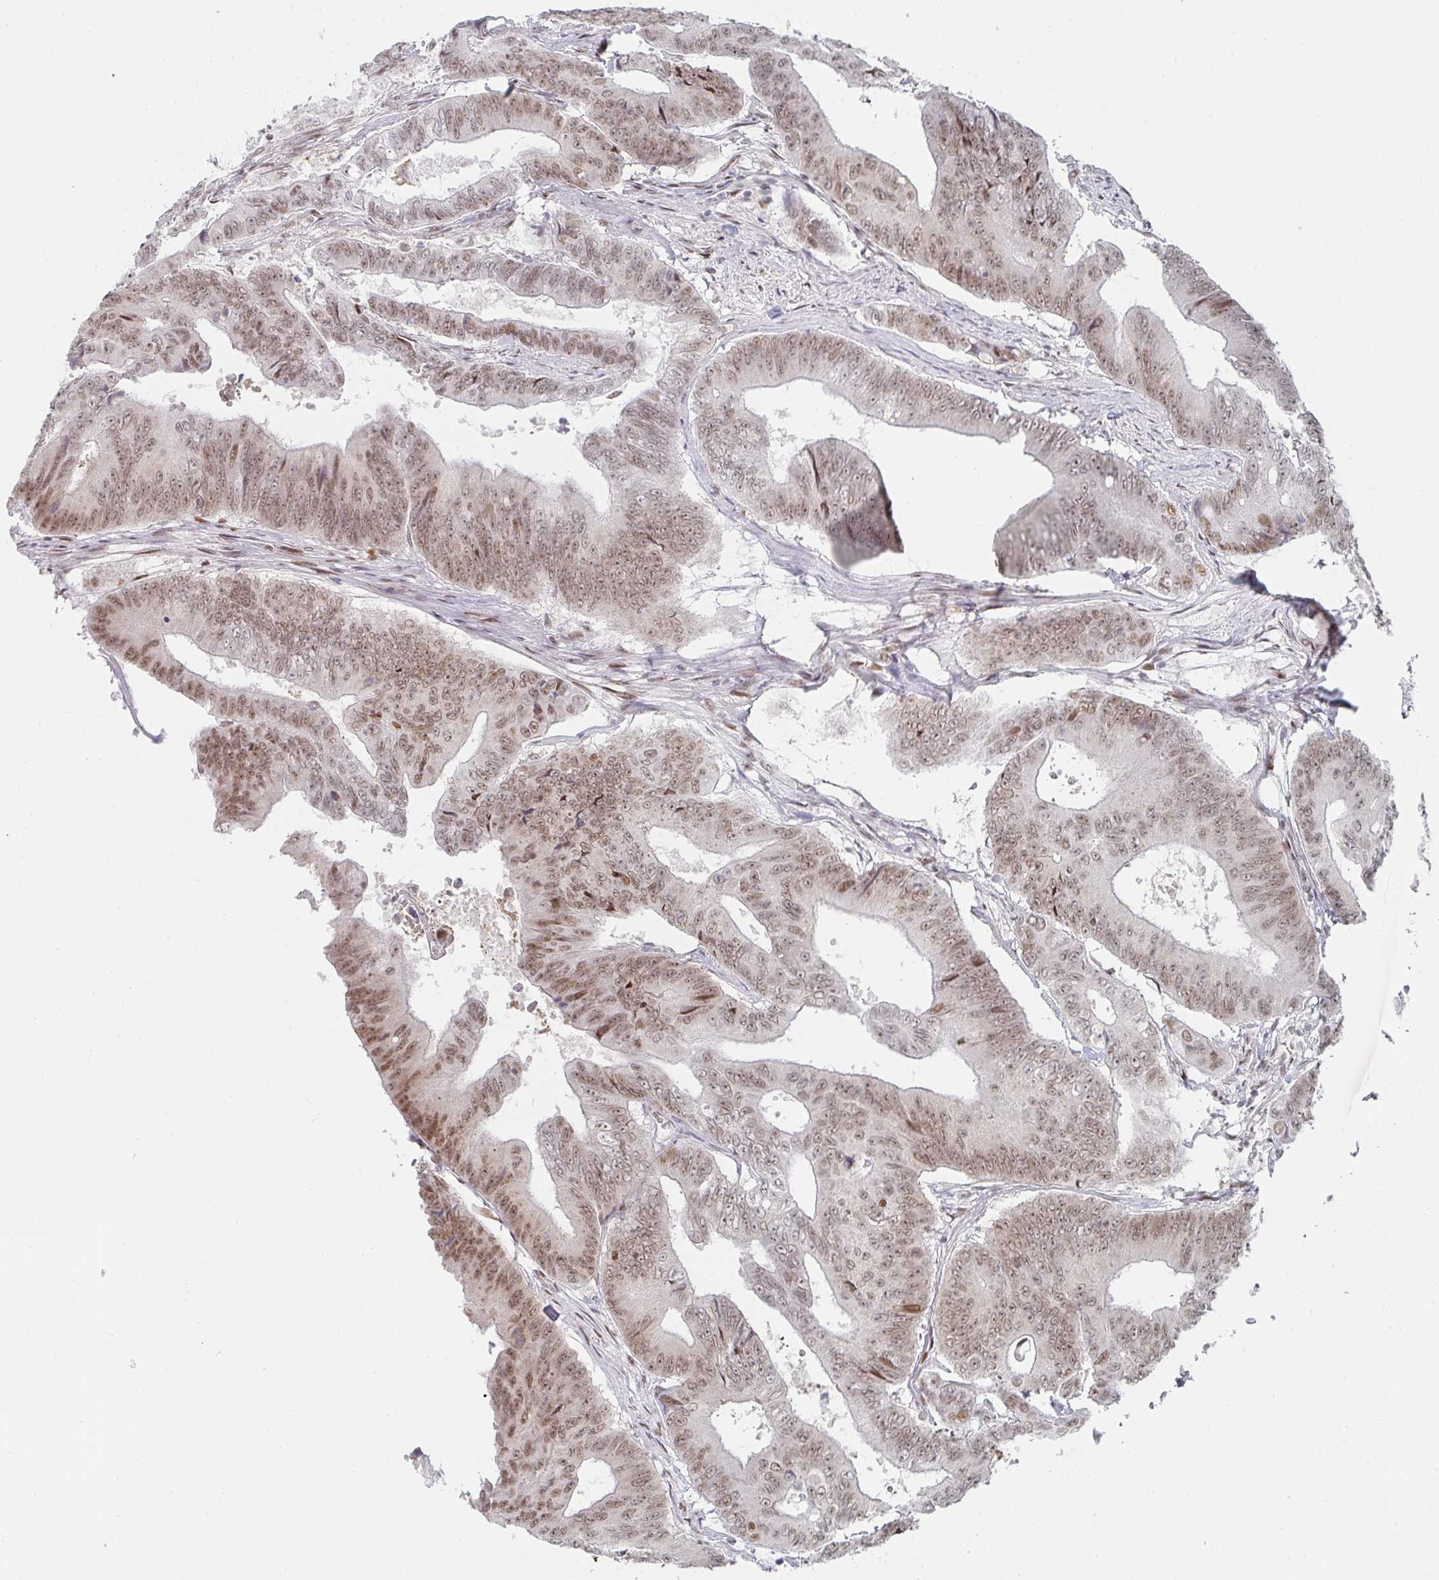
{"staining": {"intensity": "moderate", "quantity": ">75%", "location": "nuclear"}, "tissue": "colorectal cancer", "cell_type": "Tumor cells", "image_type": "cancer", "snomed": [{"axis": "morphology", "description": "Adenocarcinoma, NOS"}, {"axis": "topography", "description": "Colon"}], "caption": "There is medium levels of moderate nuclear expression in tumor cells of adenocarcinoma (colorectal), as demonstrated by immunohistochemical staining (brown color).", "gene": "LIN54", "patient": {"sex": "female", "age": 48}}